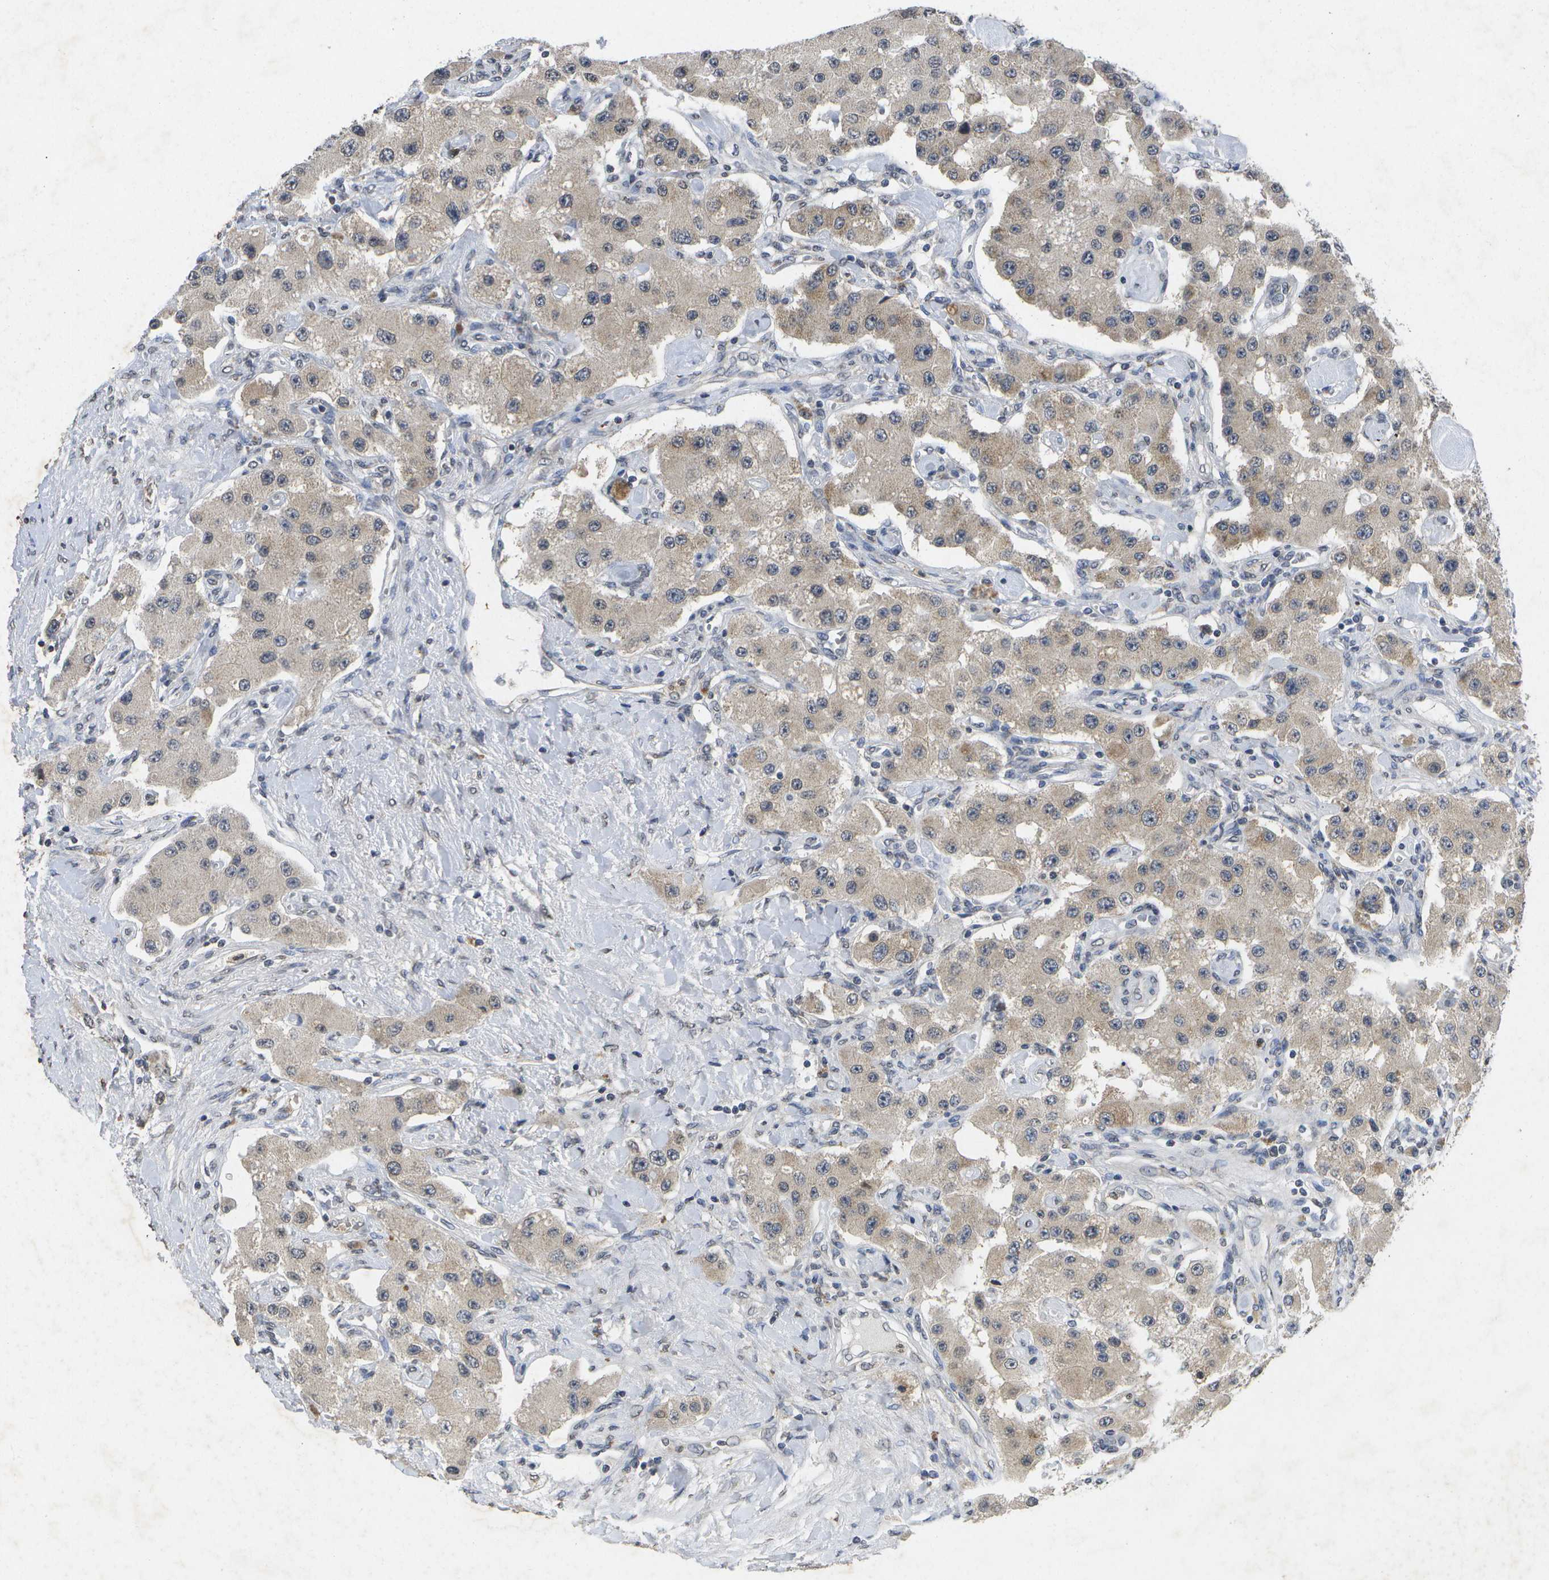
{"staining": {"intensity": "weak", "quantity": "25%-75%", "location": "cytoplasmic/membranous"}, "tissue": "carcinoid", "cell_type": "Tumor cells", "image_type": "cancer", "snomed": [{"axis": "morphology", "description": "Carcinoid, malignant, NOS"}, {"axis": "topography", "description": "Pancreas"}], "caption": "The image exhibits immunohistochemical staining of carcinoid. There is weak cytoplasmic/membranous staining is present in approximately 25%-75% of tumor cells. (DAB IHC with brightfield microscopy, high magnification).", "gene": "KDELR1", "patient": {"sex": "male", "age": 41}}